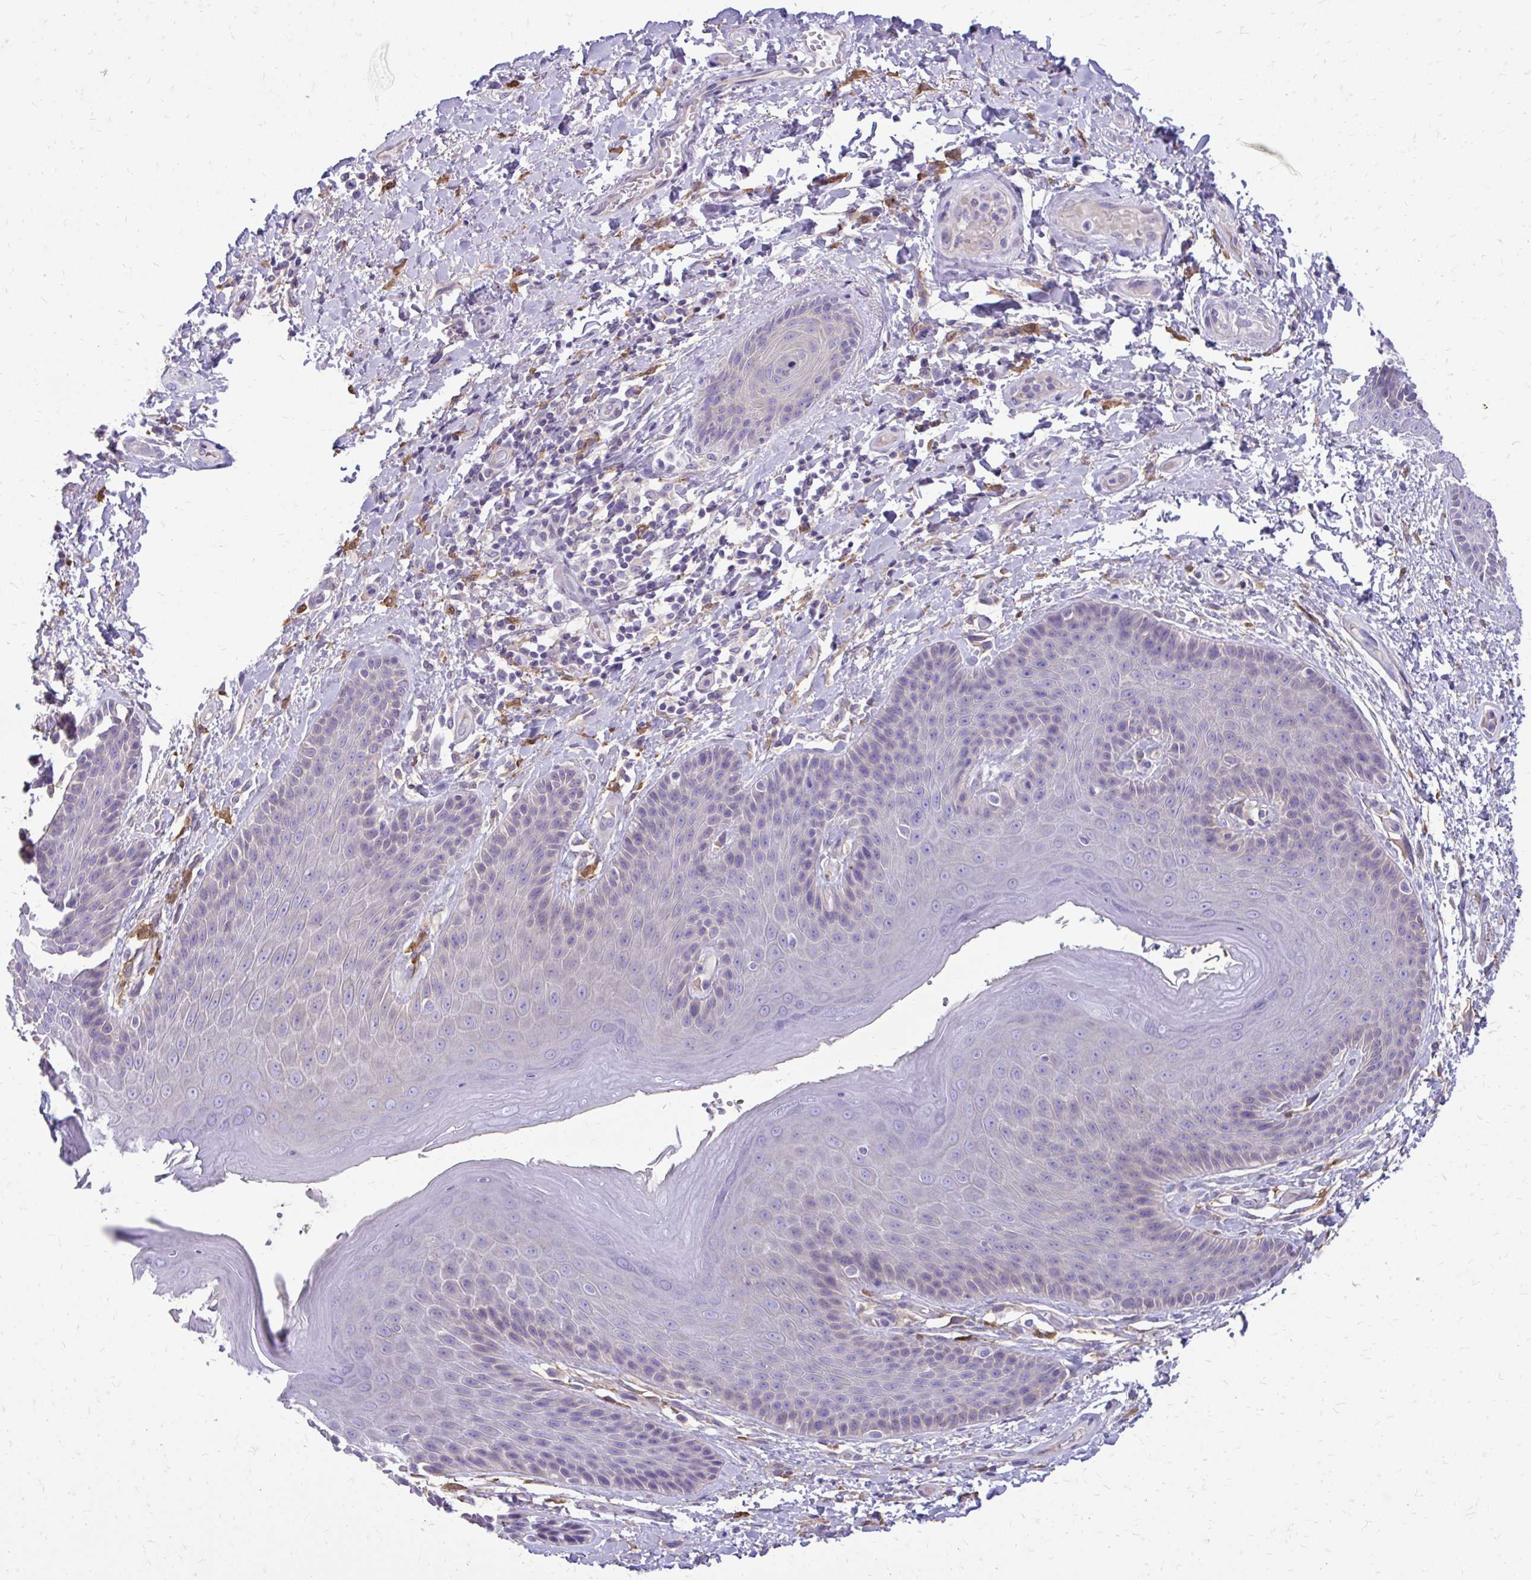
{"staining": {"intensity": "negative", "quantity": "none", "location": "none"}, "tissue": "skin", "cell_type": "Epidermal cells", "image_type": "normal", "snomed": [{"axis": "morphology", "description": "Normal tissue, NOS"}, {"axis": "topography", "description": "Anal"}, {"axis": "topography", "description": "Peripheral nerve tissue"}], "caption": "This is an IHC photomicrograph of unremarkable skin. There is no staining in epidermal cells.", "gene": "SIGLEC11", "patient": {"sex": "male", "age": 51}}